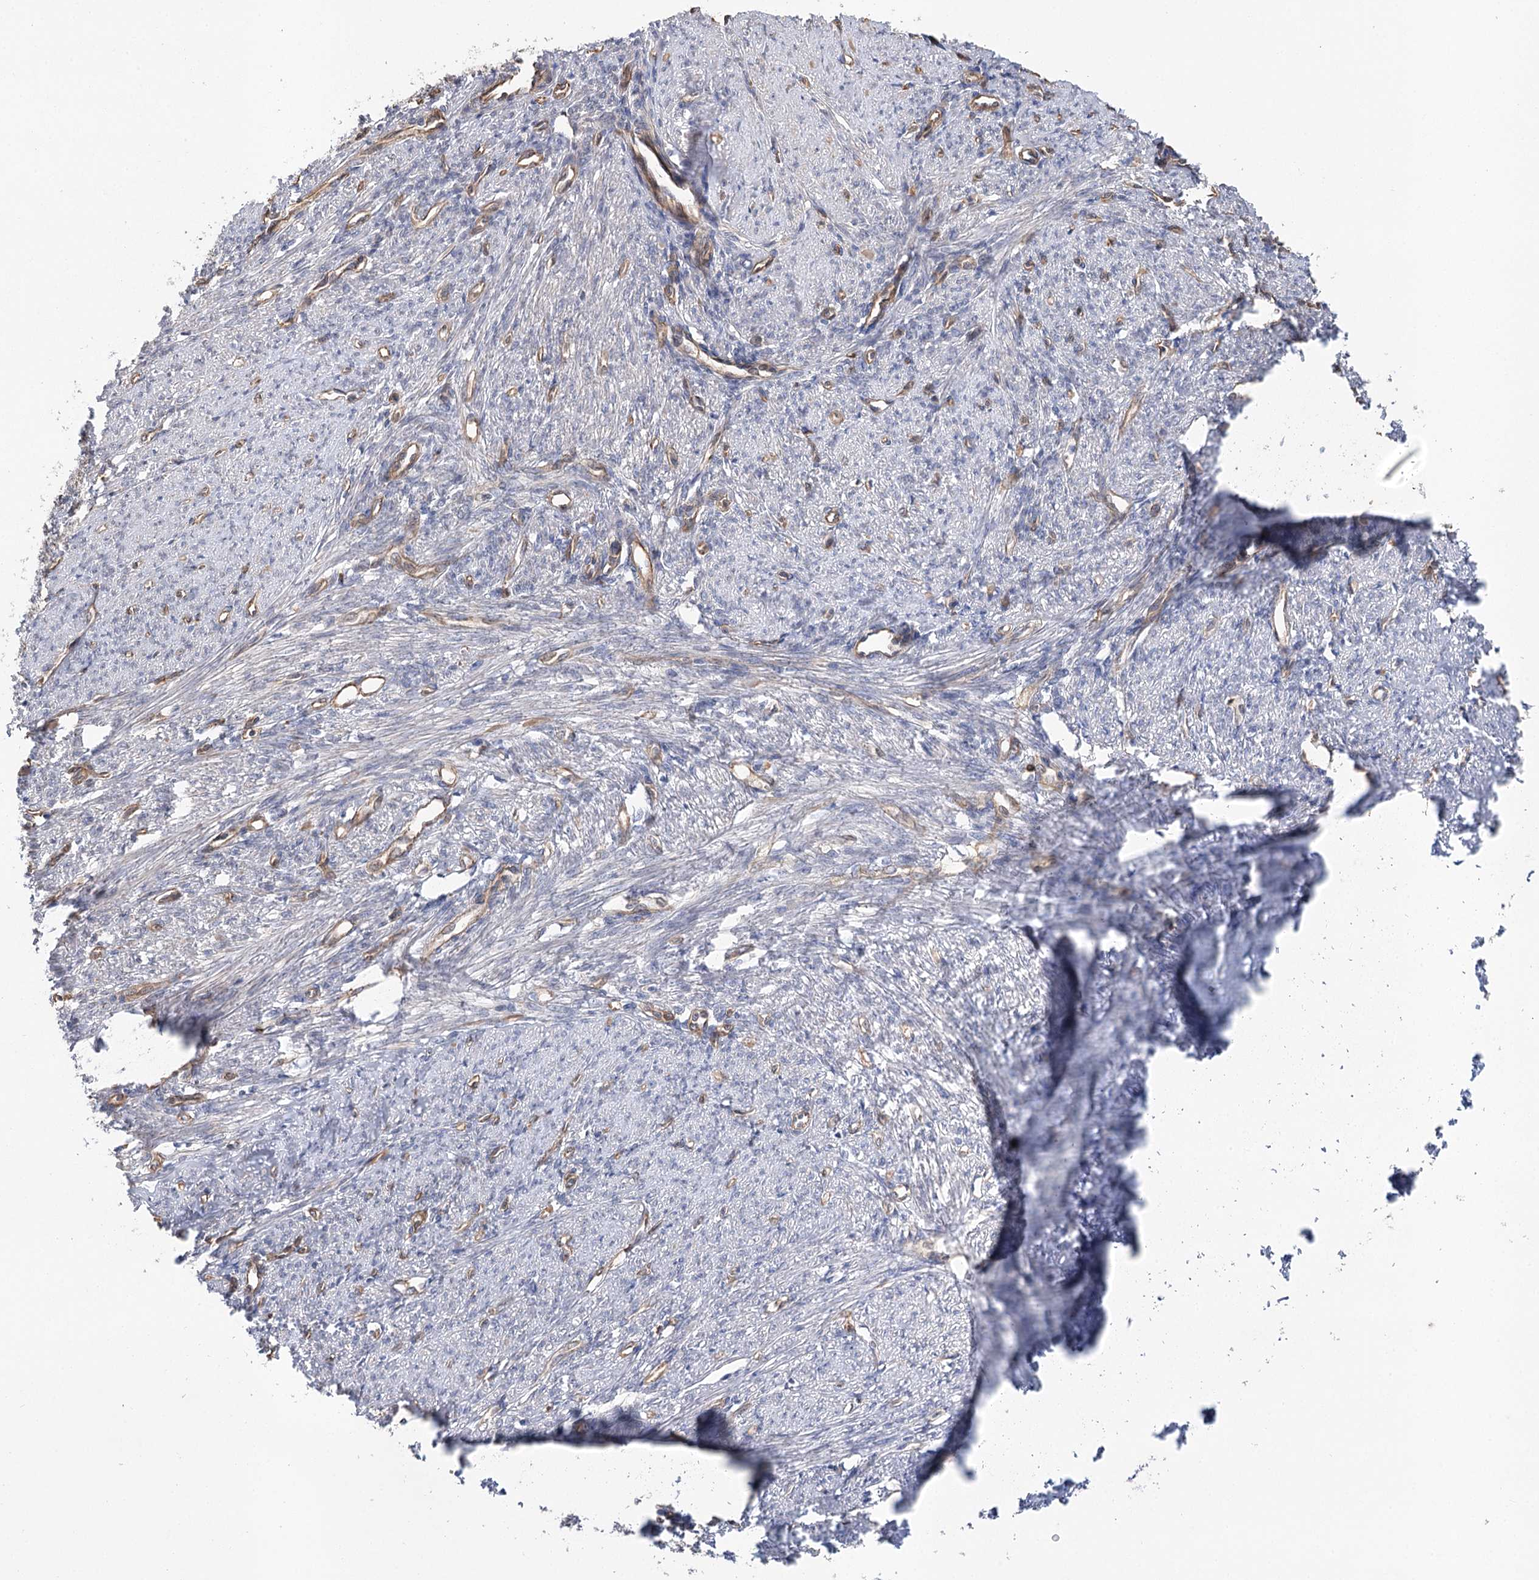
{"staining": {"intensity": "weak", "quantity": "<25%", "location": "cytoplasmic/membranous"}, "tissue": "smooth muscle", "cell_type": "Smooth muscle cells", "image_type": "normal", "snomed": [{"axis": "morphology", "description": "Normal tissue, NOS"}, {"axis": "topography", "description": "Smooth muscle"}, {"axis": "topography", "description": "Uterus"}], "caption": "High magnification brightfield microscopy of normal smooth muscle stained with DAB (3,3'-diaminobenzidine) (brown) and counterstained with hematoxylin (blue): smooth muscle cells show no significant positivity. The staining was performed using DAB to visualize the protein expression in brown, while the nuclei were stained in blue with hematoxylin (Magnification: 20x).", "gene": "RWDD4", "patient": {"sex": "female", "age": 59}}